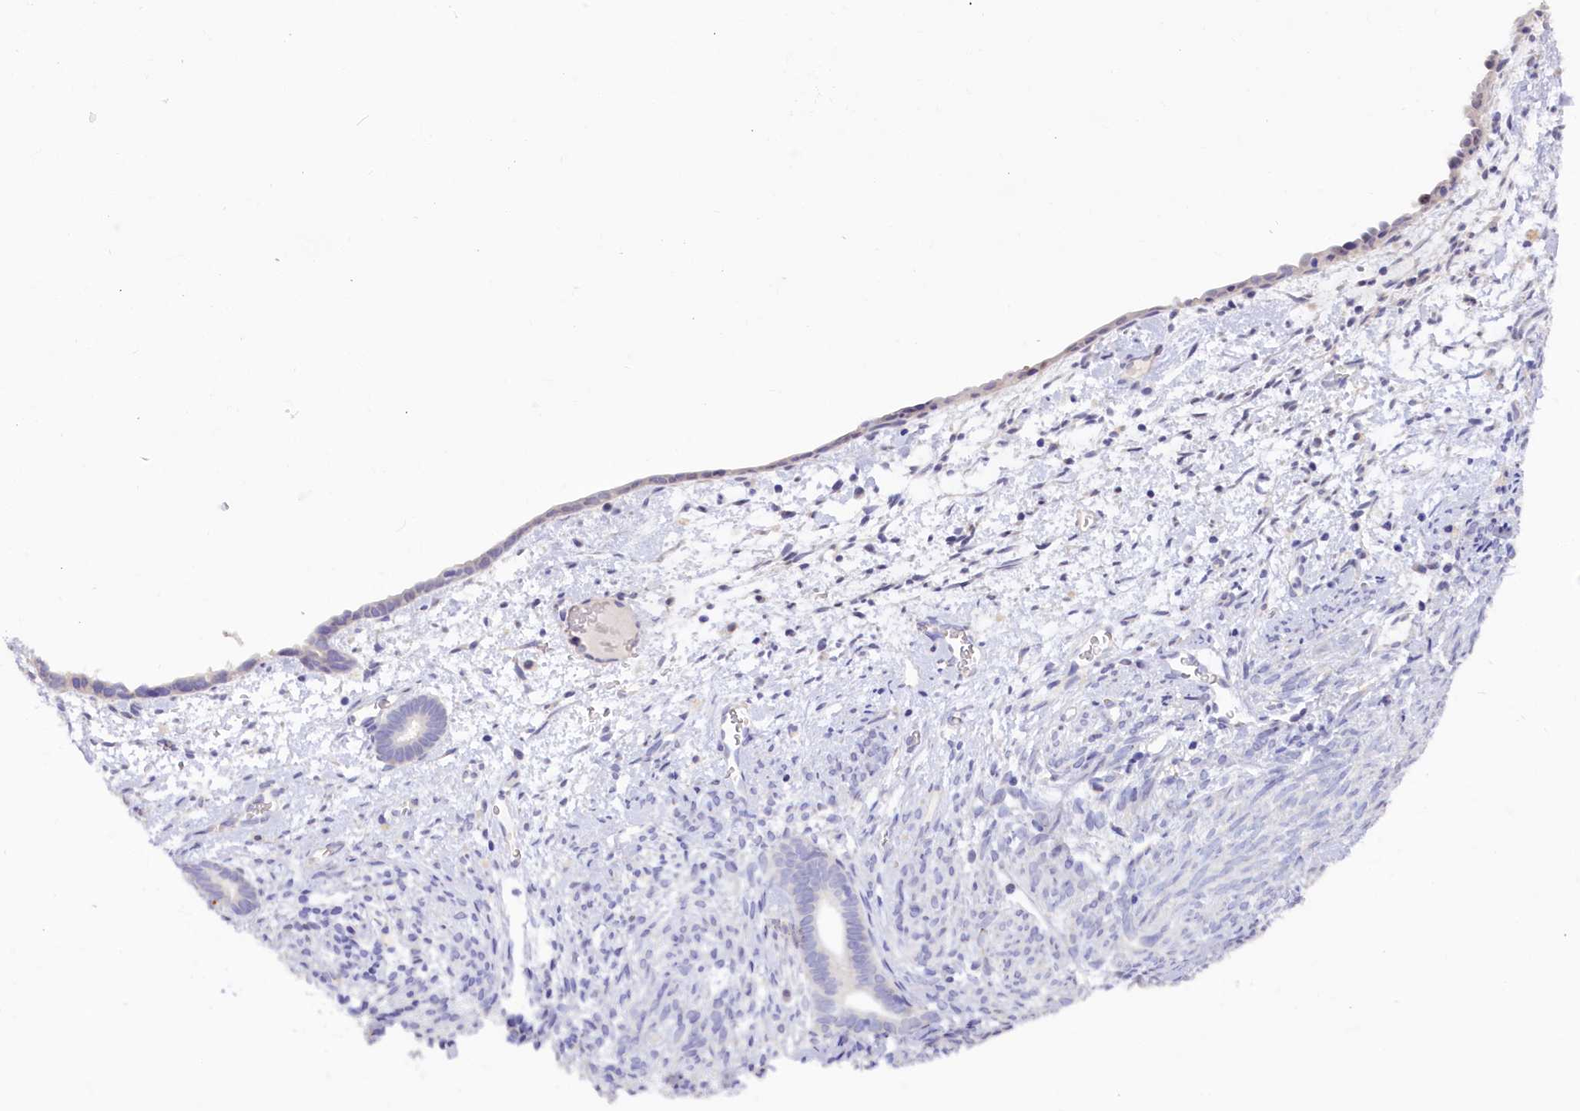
{"staining": {"intensity": "negative", "quantity": "none", "location": "none"}, "tissue": "endometrium", "cell_type": "Cells in endometrial stroma", "image_type": "normal", "snomed": [{"axis": "morphology", "description": "Normal tissue, NOS"}, {"axis": "morphology", "description": "Adenocarcinoma, NOS"}, {"axis": "topography", "description": "Endometrium"}], "caption": "Protein analysis of normal endometrium exhibits no significant staining in cells in endometrial stroma.", "gene": "HYKK", "patient": {"sex": "female", "age": 57}}